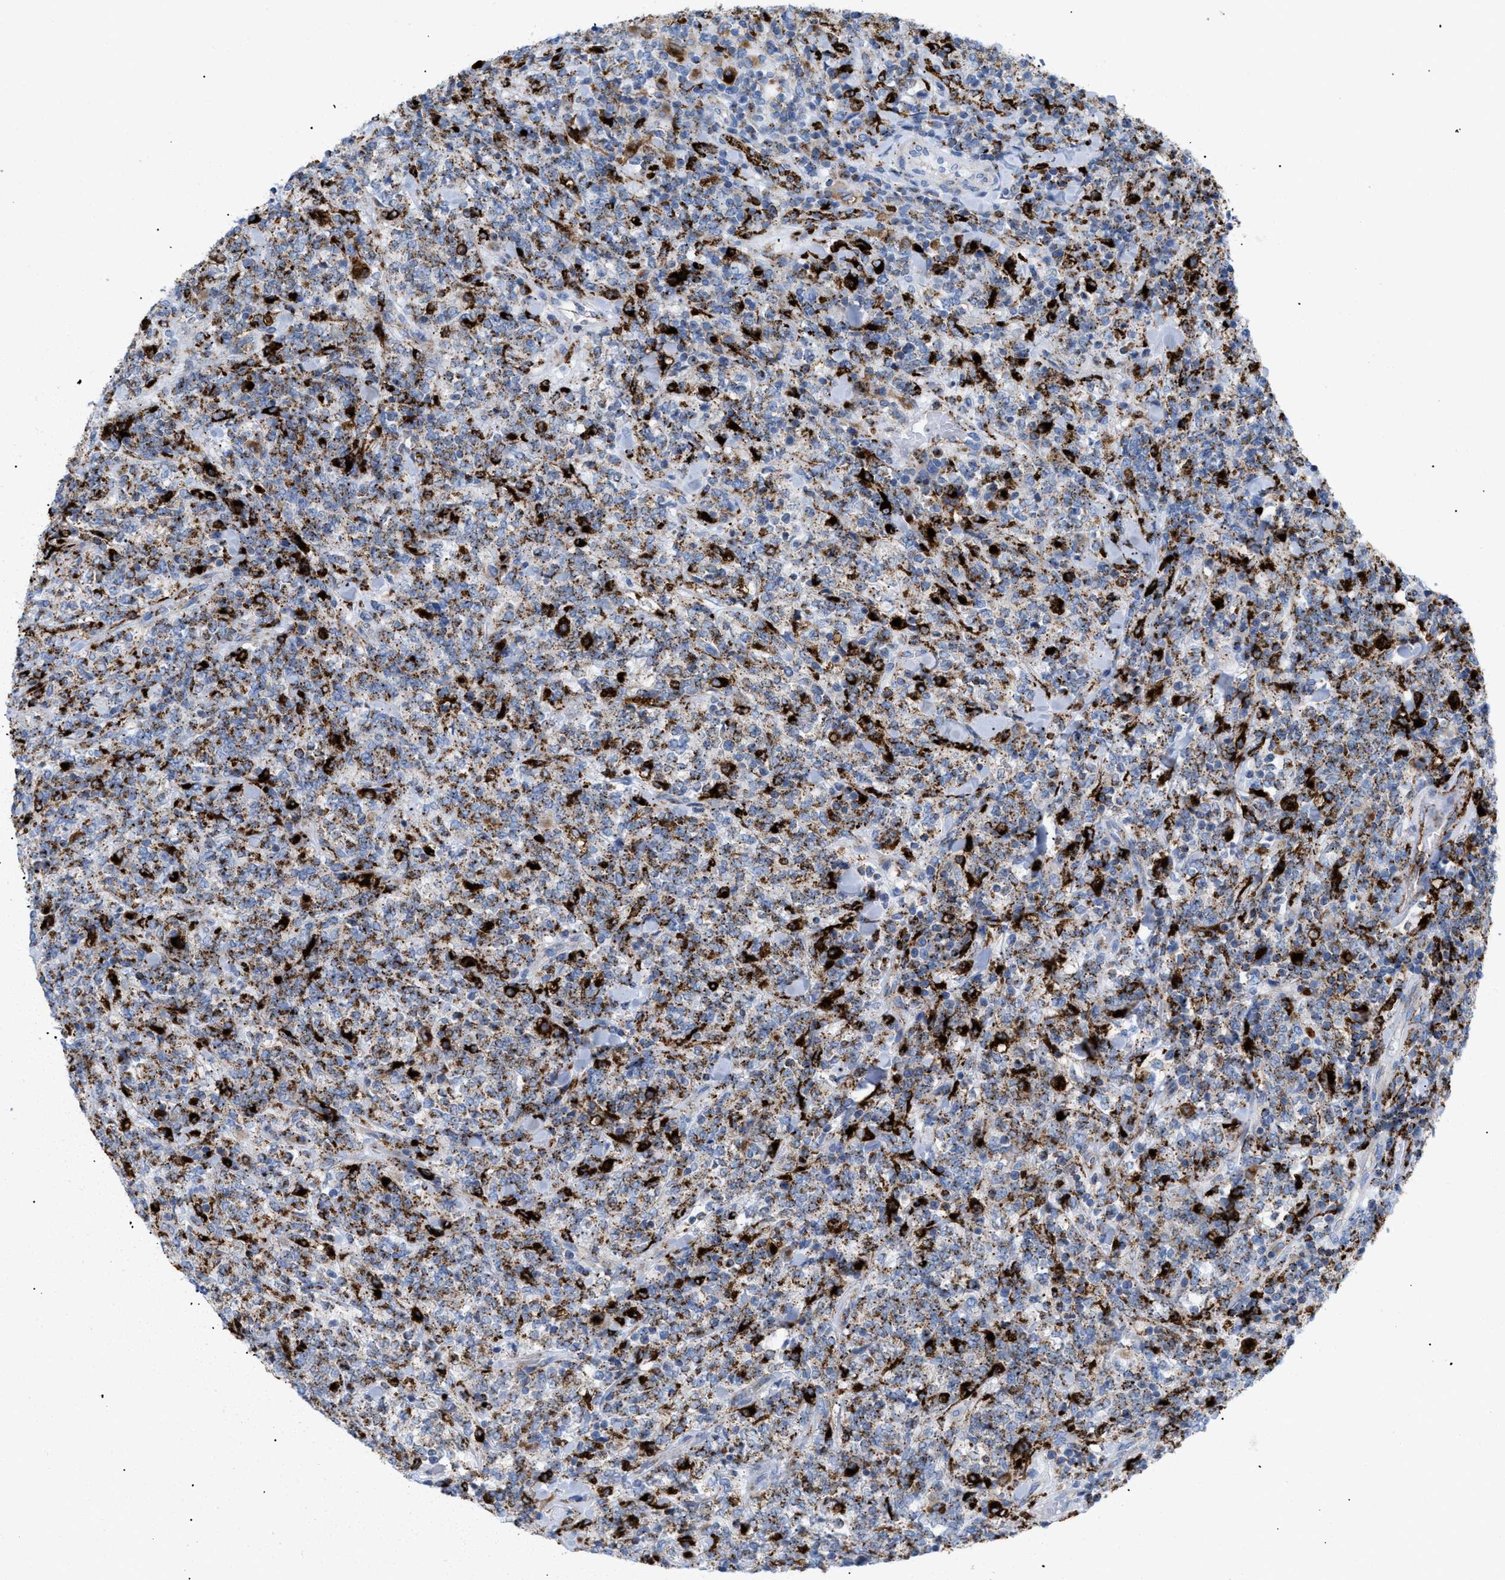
{"staining": {"intensity": "strong", "quantity": "25%-75%", "location": "cytoplasmic/membranous"}, "tissue": "lymphoma", "cell_type": "Tumor cells", "image_type": "cancer", "snomed": [{"axis": "morphology", "description": "Malignant lymphoma, non-Hodgkin's type, High grade"}, {"axis": "topography", "description": "Soft tissue"}], "caption": "Malignant lymphoma, non-Hodgkin's type (high-grade) stained with DAB (3,3'-diaminobenzidine) immunohistochemistry (IHC) reveals high levels of strong cytoplasmic/membranous positivity in about 25%-75% of tumor cells. (brown staining indicates protein expression, while blue staining denotes nuclei).", "gene": "DRAM2", "patient": {"sex": "male", "age": 18}}